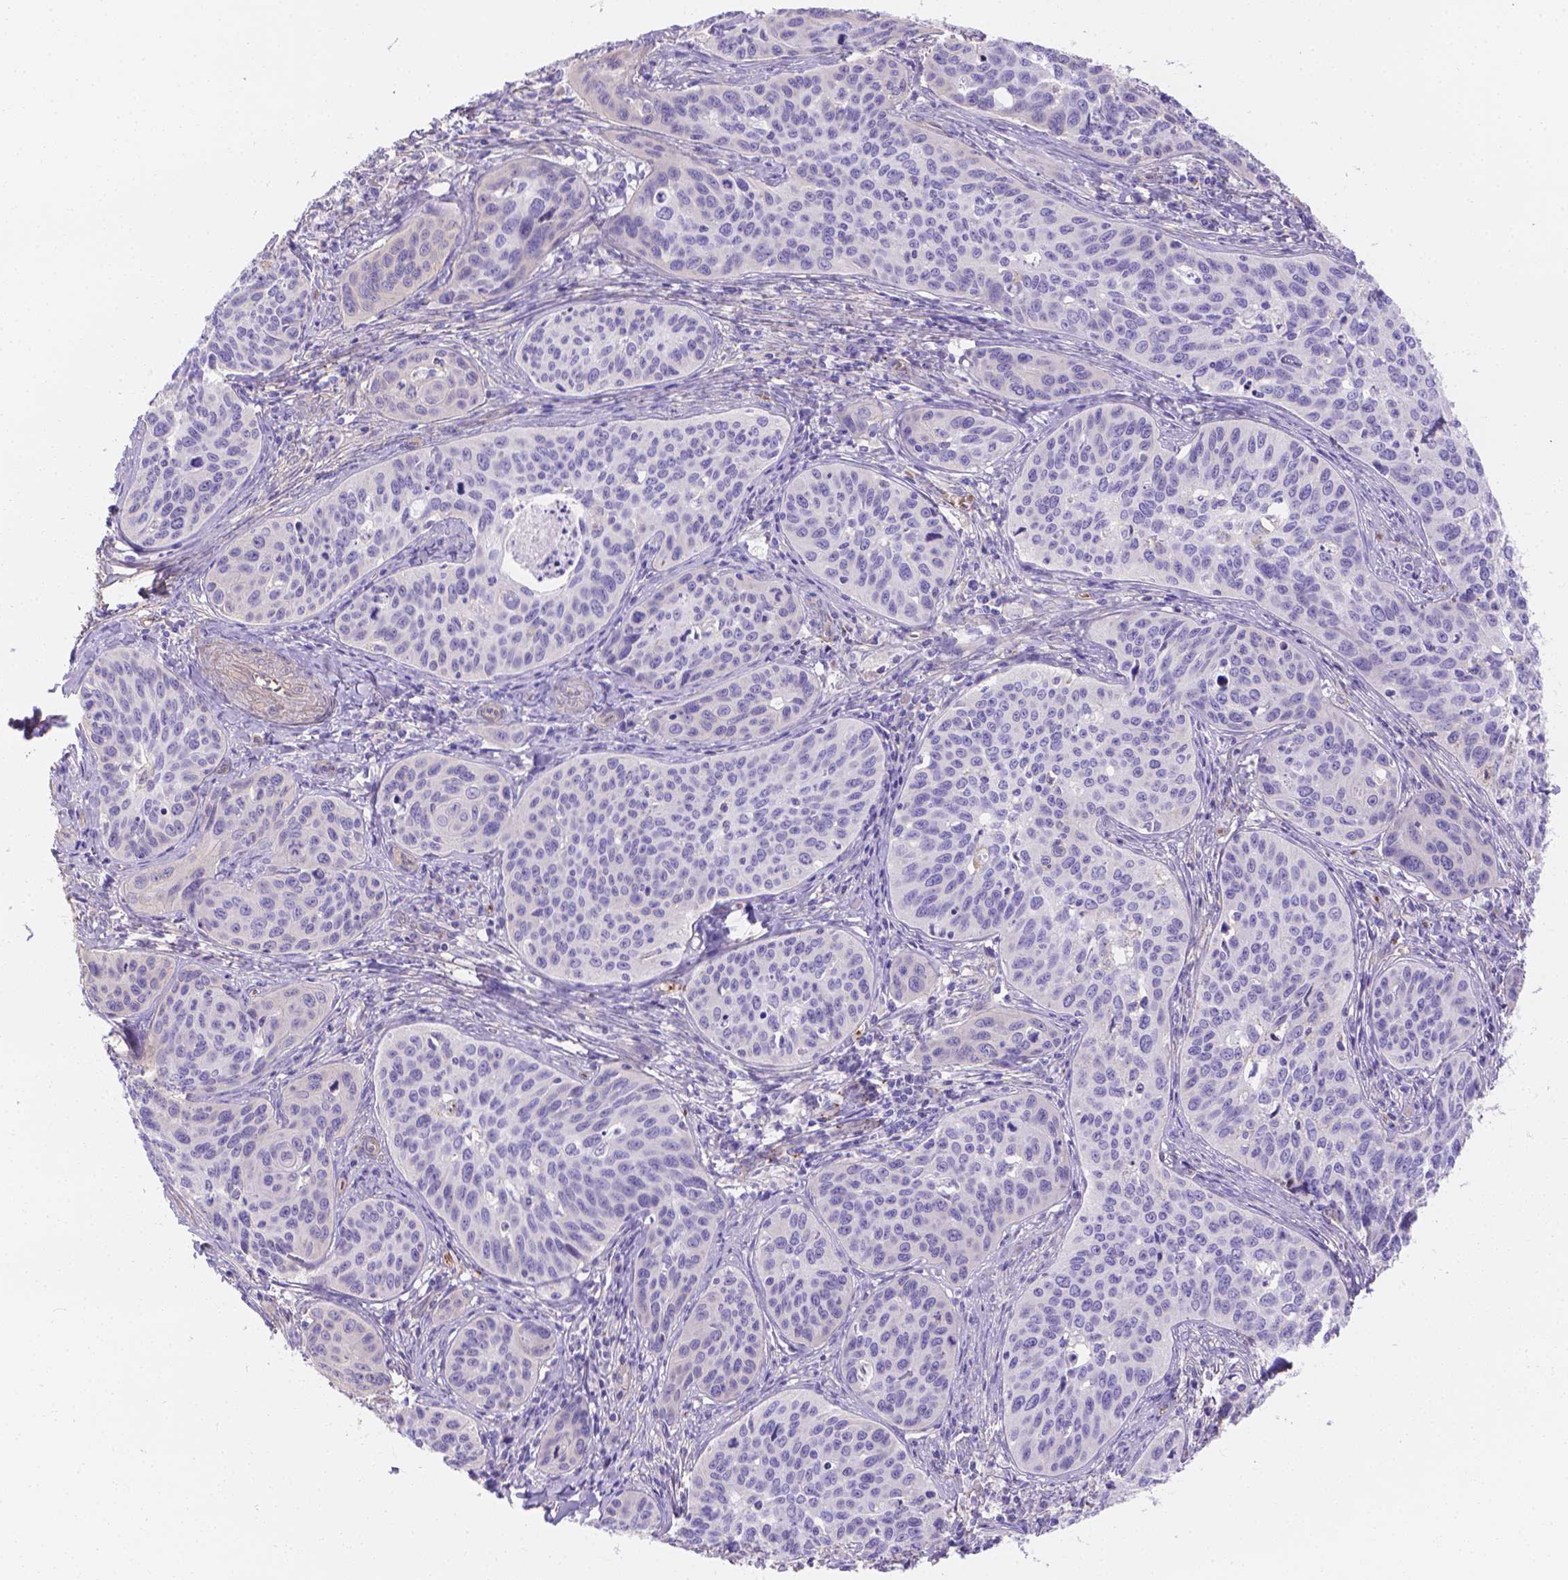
{"staining": {"intensity": "negative", "quantity": "none", "location": "none"}, "tissue": "cervical cancer", "cell_type": "Tumor cells", "image_type": "cancer", "snomed": [{"axis": "morphology", "description": "Squamous cell carcinoma, NOS"}, {"axis": "topography", "description": "Cervix"}], "caption": "IHC micrograph of neoplastic tissue: cervical cancer (squamous cell carcinoma) stained with DAB exhibits no significant protein staining in tumor cells. (Stains: DAB (3,3'-diaminobenzidine) immunohistochemistry with hematoxylin counter stain, Microscopy: brightfield microscopy at high magnification).", "gene": "SLC40A1", "patient": {"sex": "female", "age": 31}}